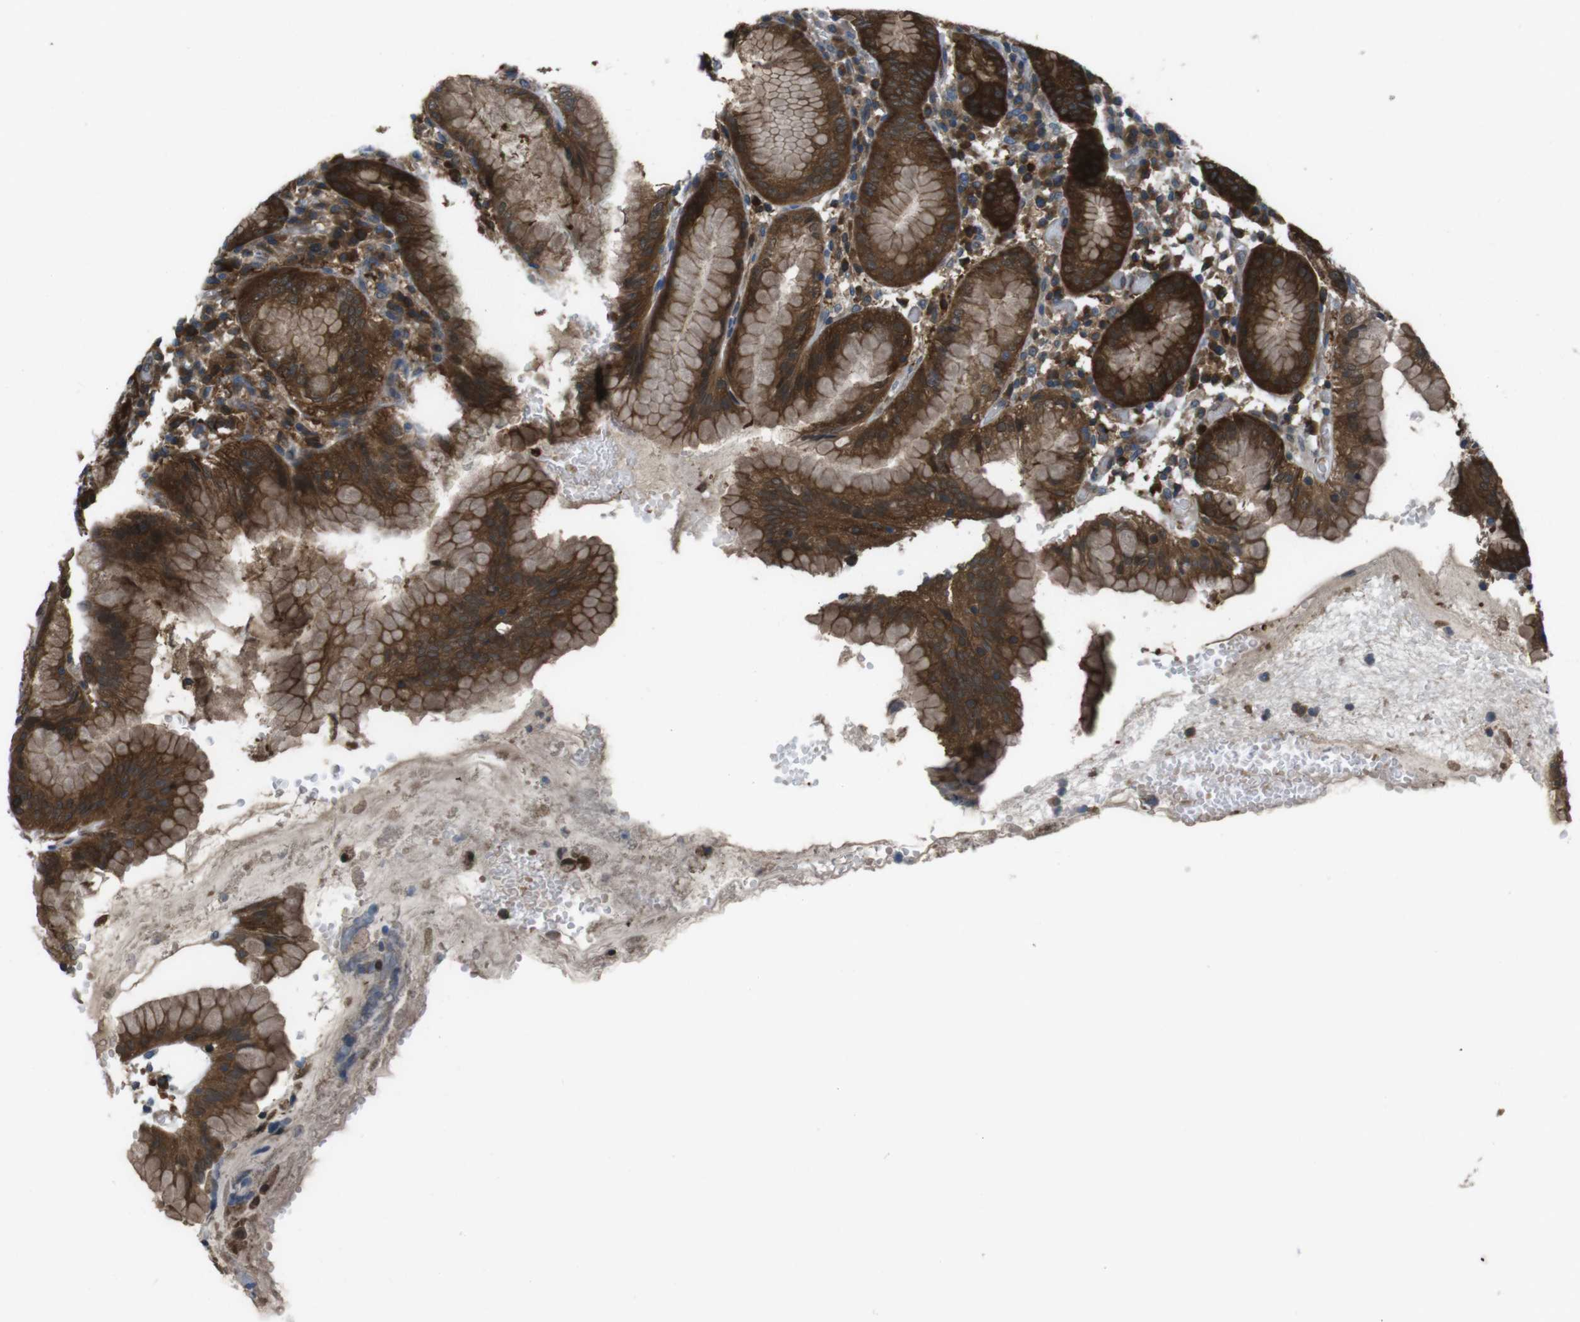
{"staining": {"intensity": "strong", "quantity": ">75%", "location": "cytoplasmic/membranous"}, "tissue": "stomach", "cell_type": "Glandular cells", "image_type": "normal", "snomed": [{"axis": "morphology", "description": "Normal tissue, NOS"}, {"axis": "topography", "description": "Stomach"}, {"axis": "topography", "description": "Stomach, lower"}], "caption": "Immunohistochemistry photomicrograph of unremarkable stomach: stomach stained using immunohistochemistry displays high levels of strong protein expression localized specifically in the cytoplasmic/membranous of glandular cells, appearing as a cytoplasmic/membranous brown color.", "gene": "MTHFD1L", "patient": {"sex": "female", "age": 75}}